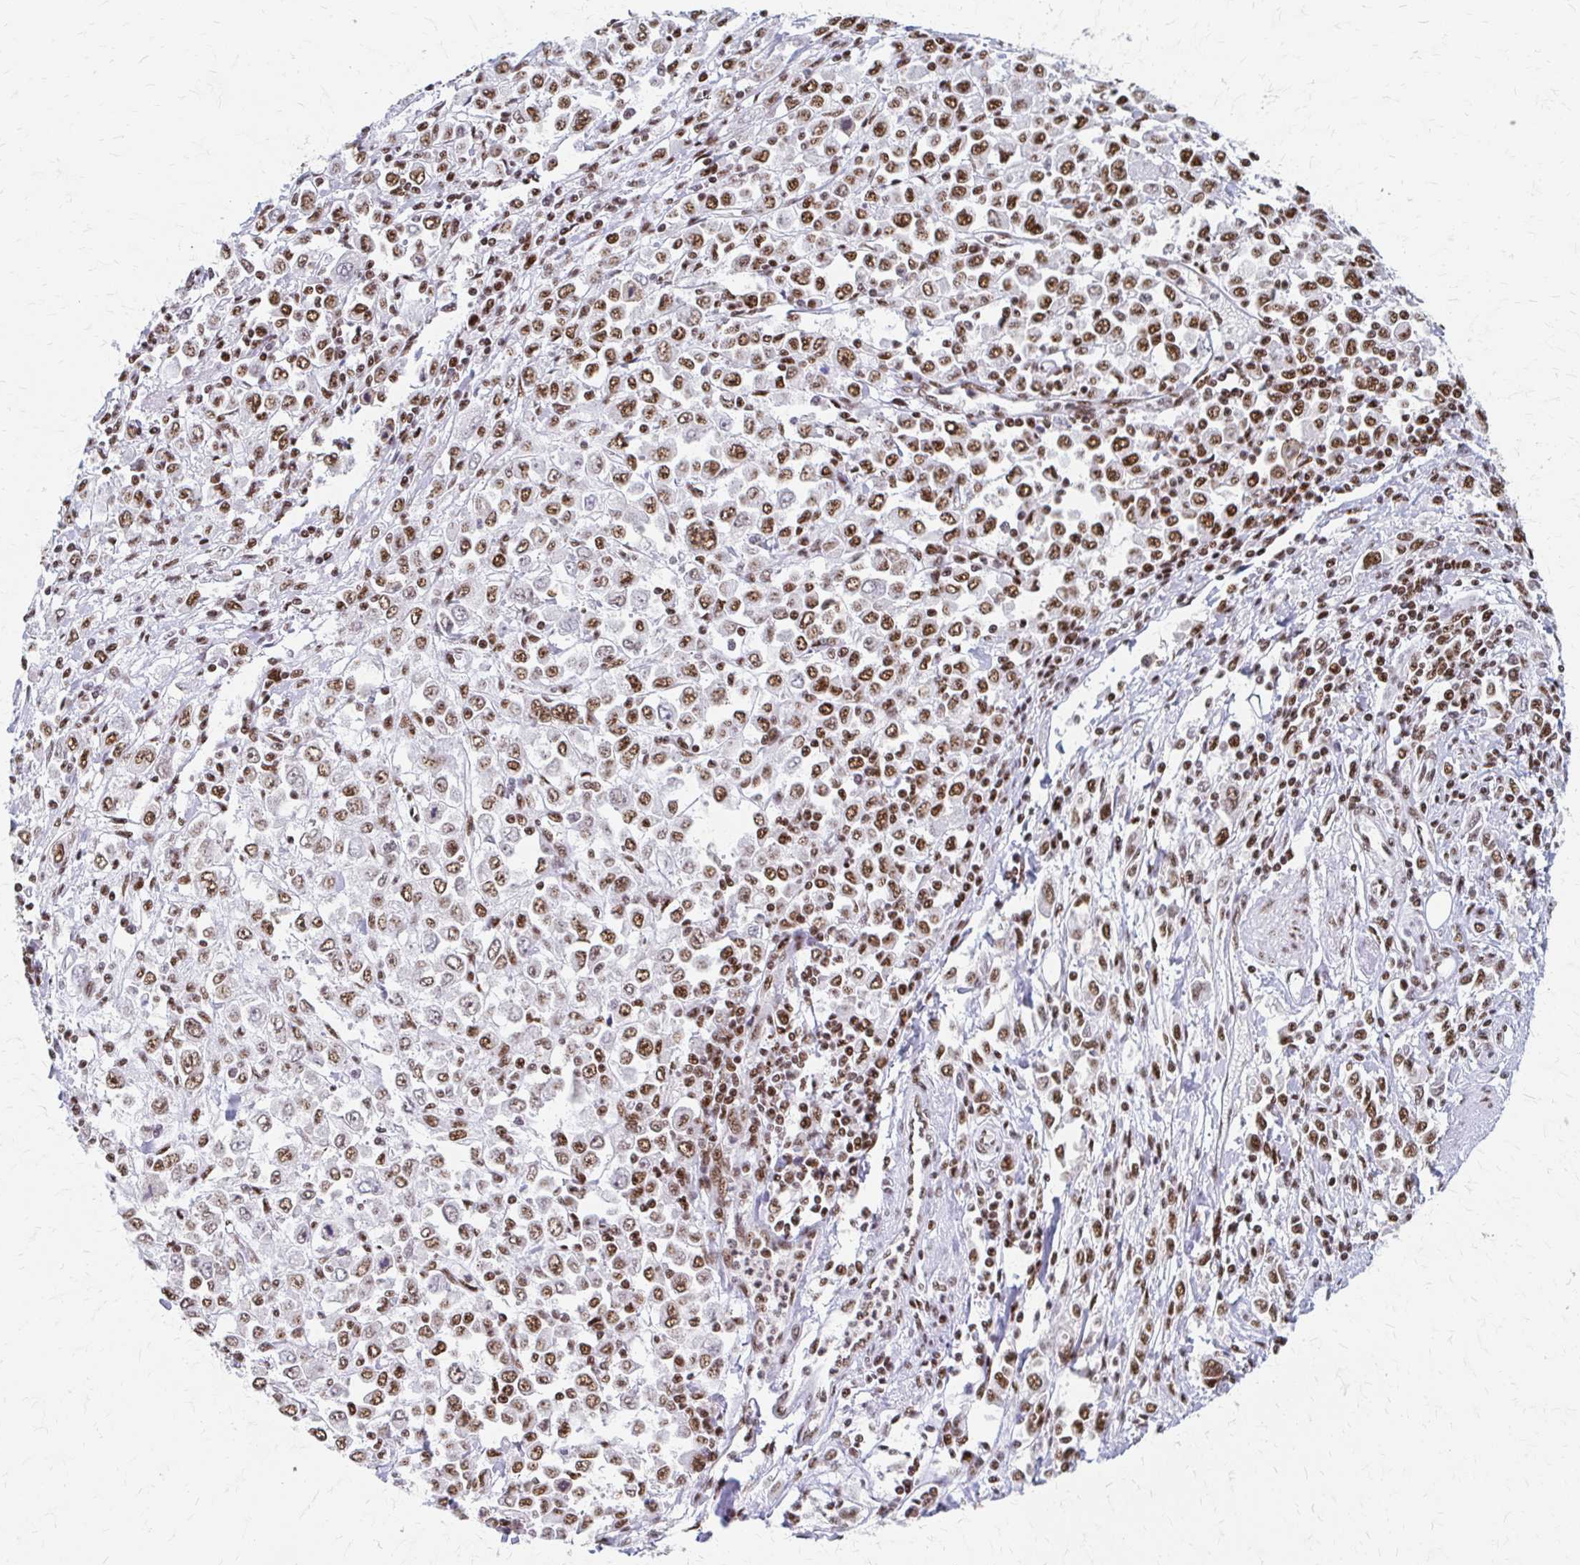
{"staining": {"intensity": "moderate", "quantity": ">75%", "location": "nuclear"}, "tissue": "stomach cancer", "cell_type": "Tumor cells", "image_type": "cancer", "snomed": [{"axis": "morphology", "description": "Adenocarcinoma, NOS"}, {"axis": "topography", "description": "Stomach, upper"}], "caption": "An immunohistochemistry (IHC) micrograph of tumor tissue is shown. Protein staining in brown labels moderate nuclear positivity in stomach adenocarcinoma within tumor cells.", "gene": "CNKSR3", "patient": {"sex": "male", "age": 70}}